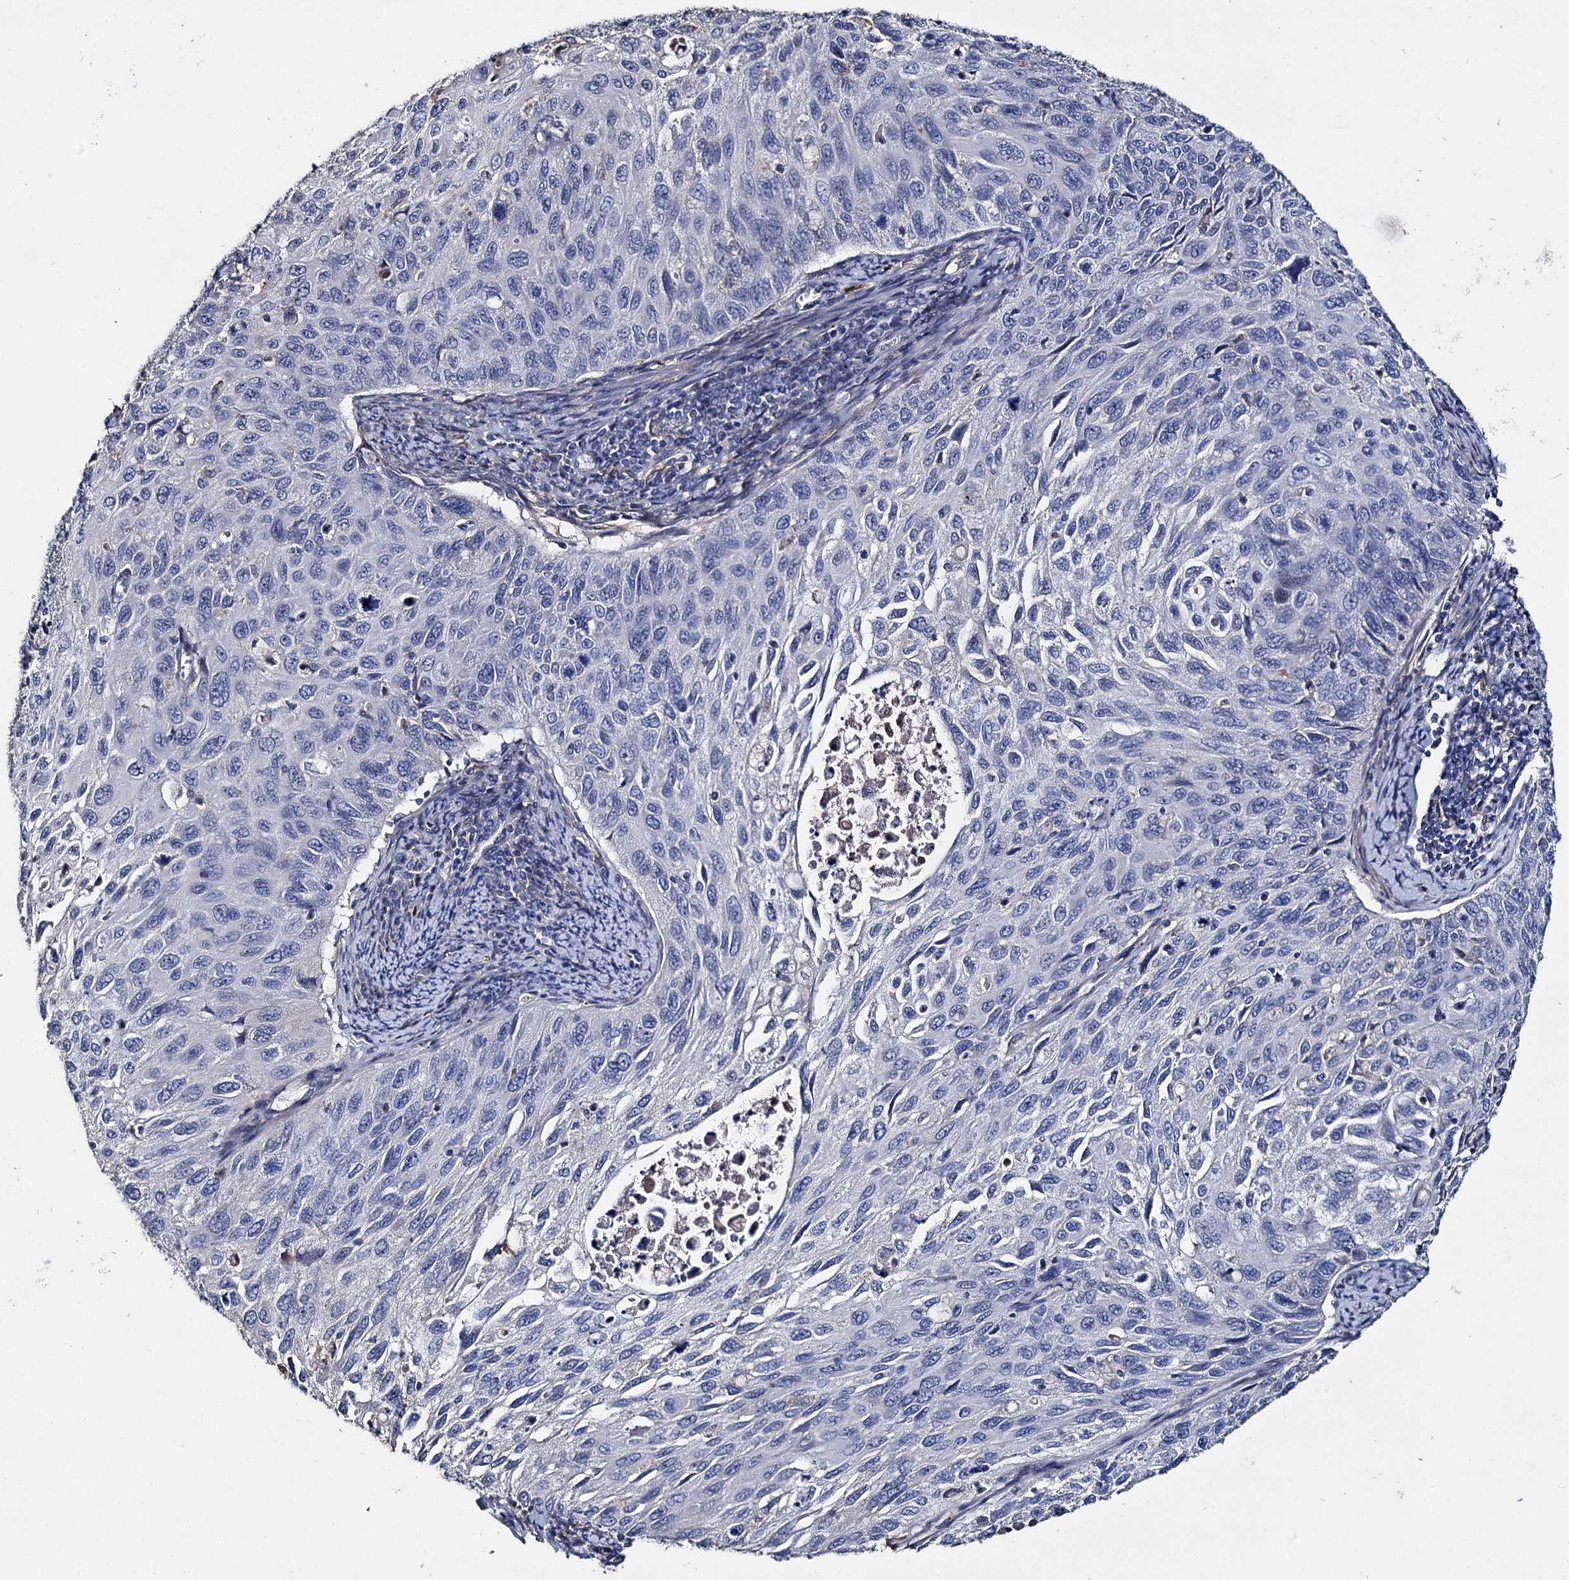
{"staining": {"intensity": "negative", "quantity": "none", "location": "none"}, "tissue": "cervical cancer", "cell_type": "Tumor cells", "image_type": "cancer", "snomed": [{"axis": "morphology", "description": "Squamous cell carcinoma, NOS"}, {"axis": "topography", "description": "Cervix"}], "caption": "Immunohistochemistry (IHC) photomicrograph of human cervical cancer (squamous cell carcinoma) stained for a protein (brown), which shows no staining in tumor cells.", "gene": "DNAH6", "patient": {"sex": "female", "age": 70}}